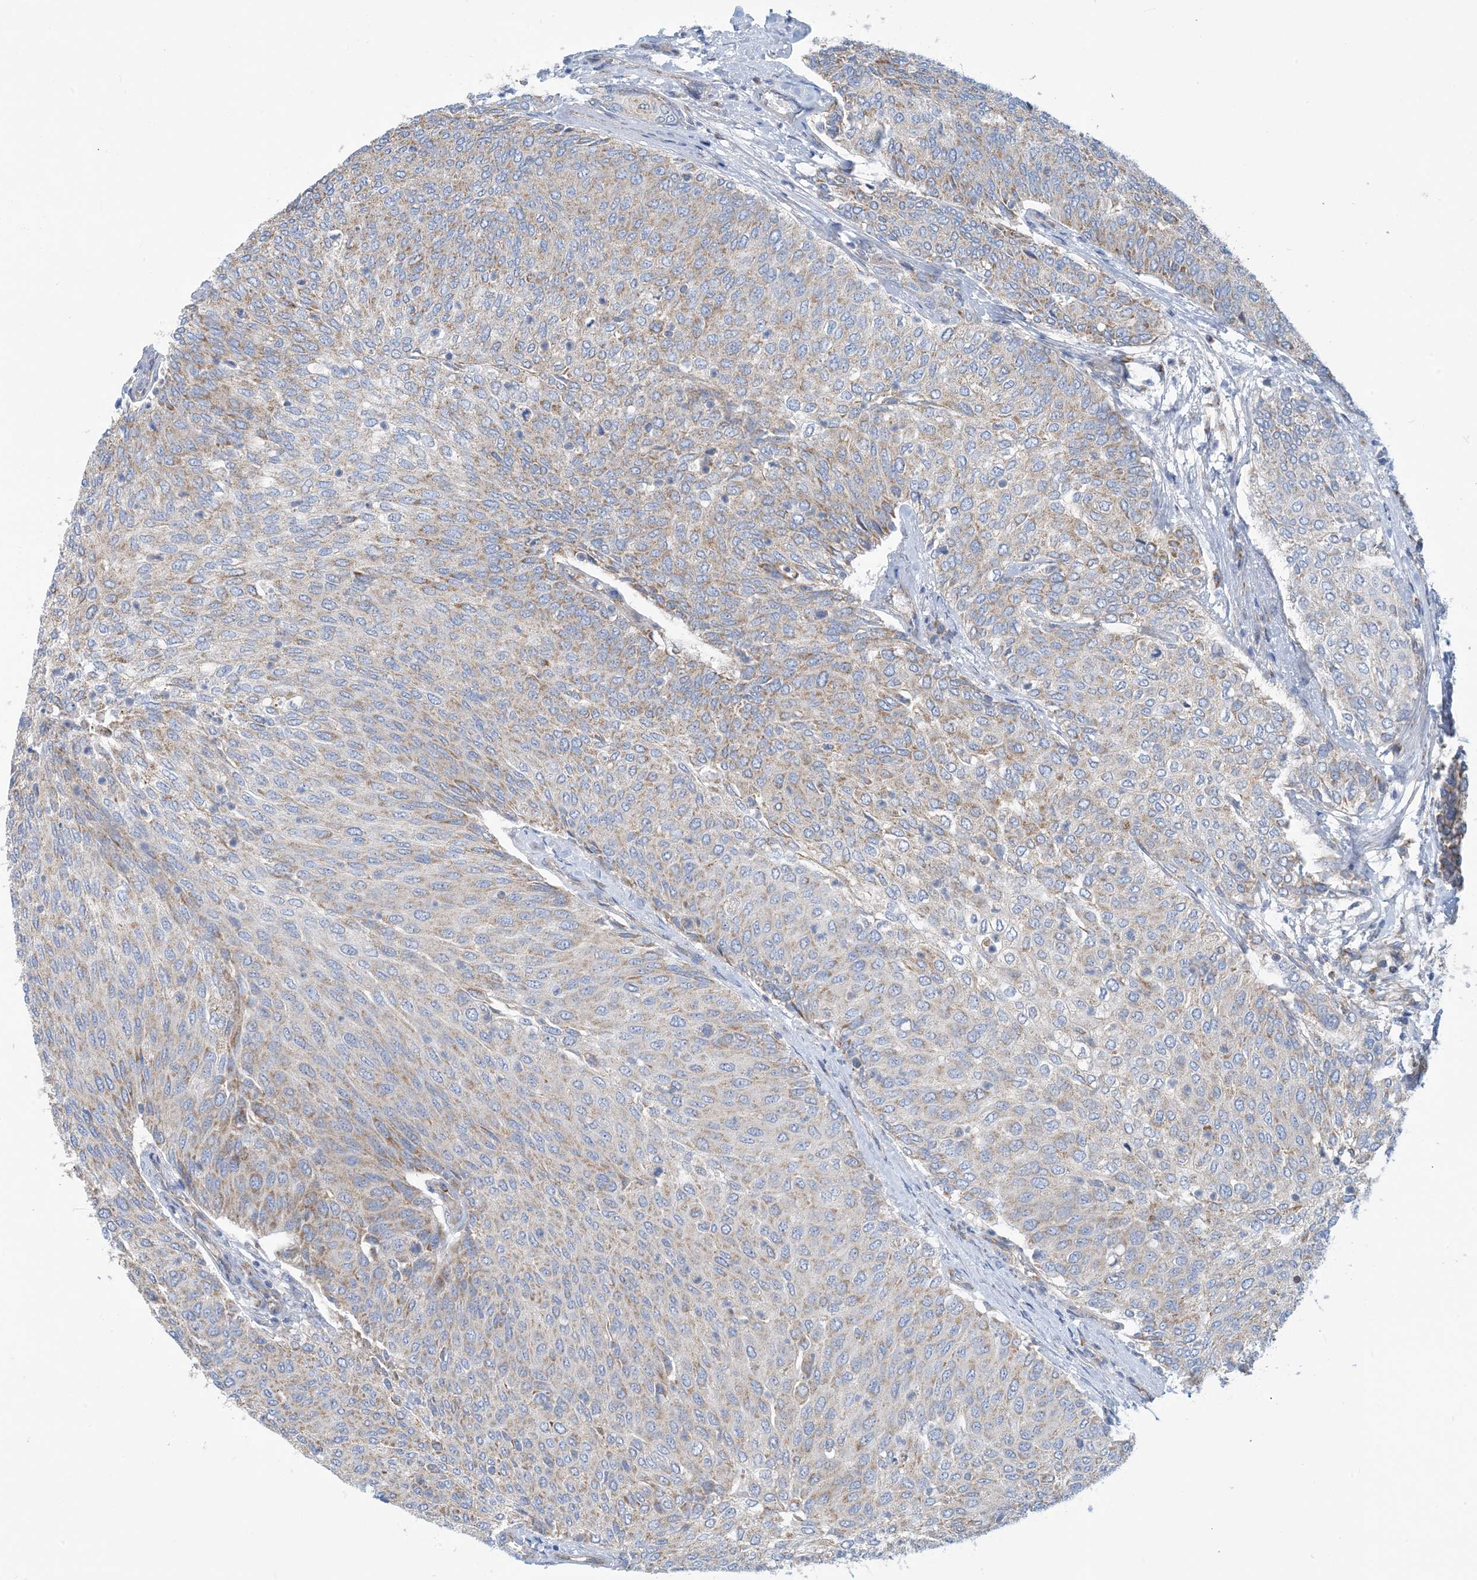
{"staining": {"intensity": "moderate", "quantity": "25%-75%", "location": "cytoplasmic/membranous"}, "tissue": "urothelial cancer", "cell_type": "Tumor cells", "image_type": "cancer", "snomed": [{"axis": "morphology", "description": "Urothelial carcinoma, Low grade"}, {"axis": "topography", "description": "Urinary bladder"}], "caption": "About 25%-75% of tumor cells in urothelial cancer demonstrate moderate cytoplasmic/membranous protein positivity as visualized by brown immunohistochemical staining.", "gene": "PHOSPHO2", "patient": {"sex": "female", "age": 79}}